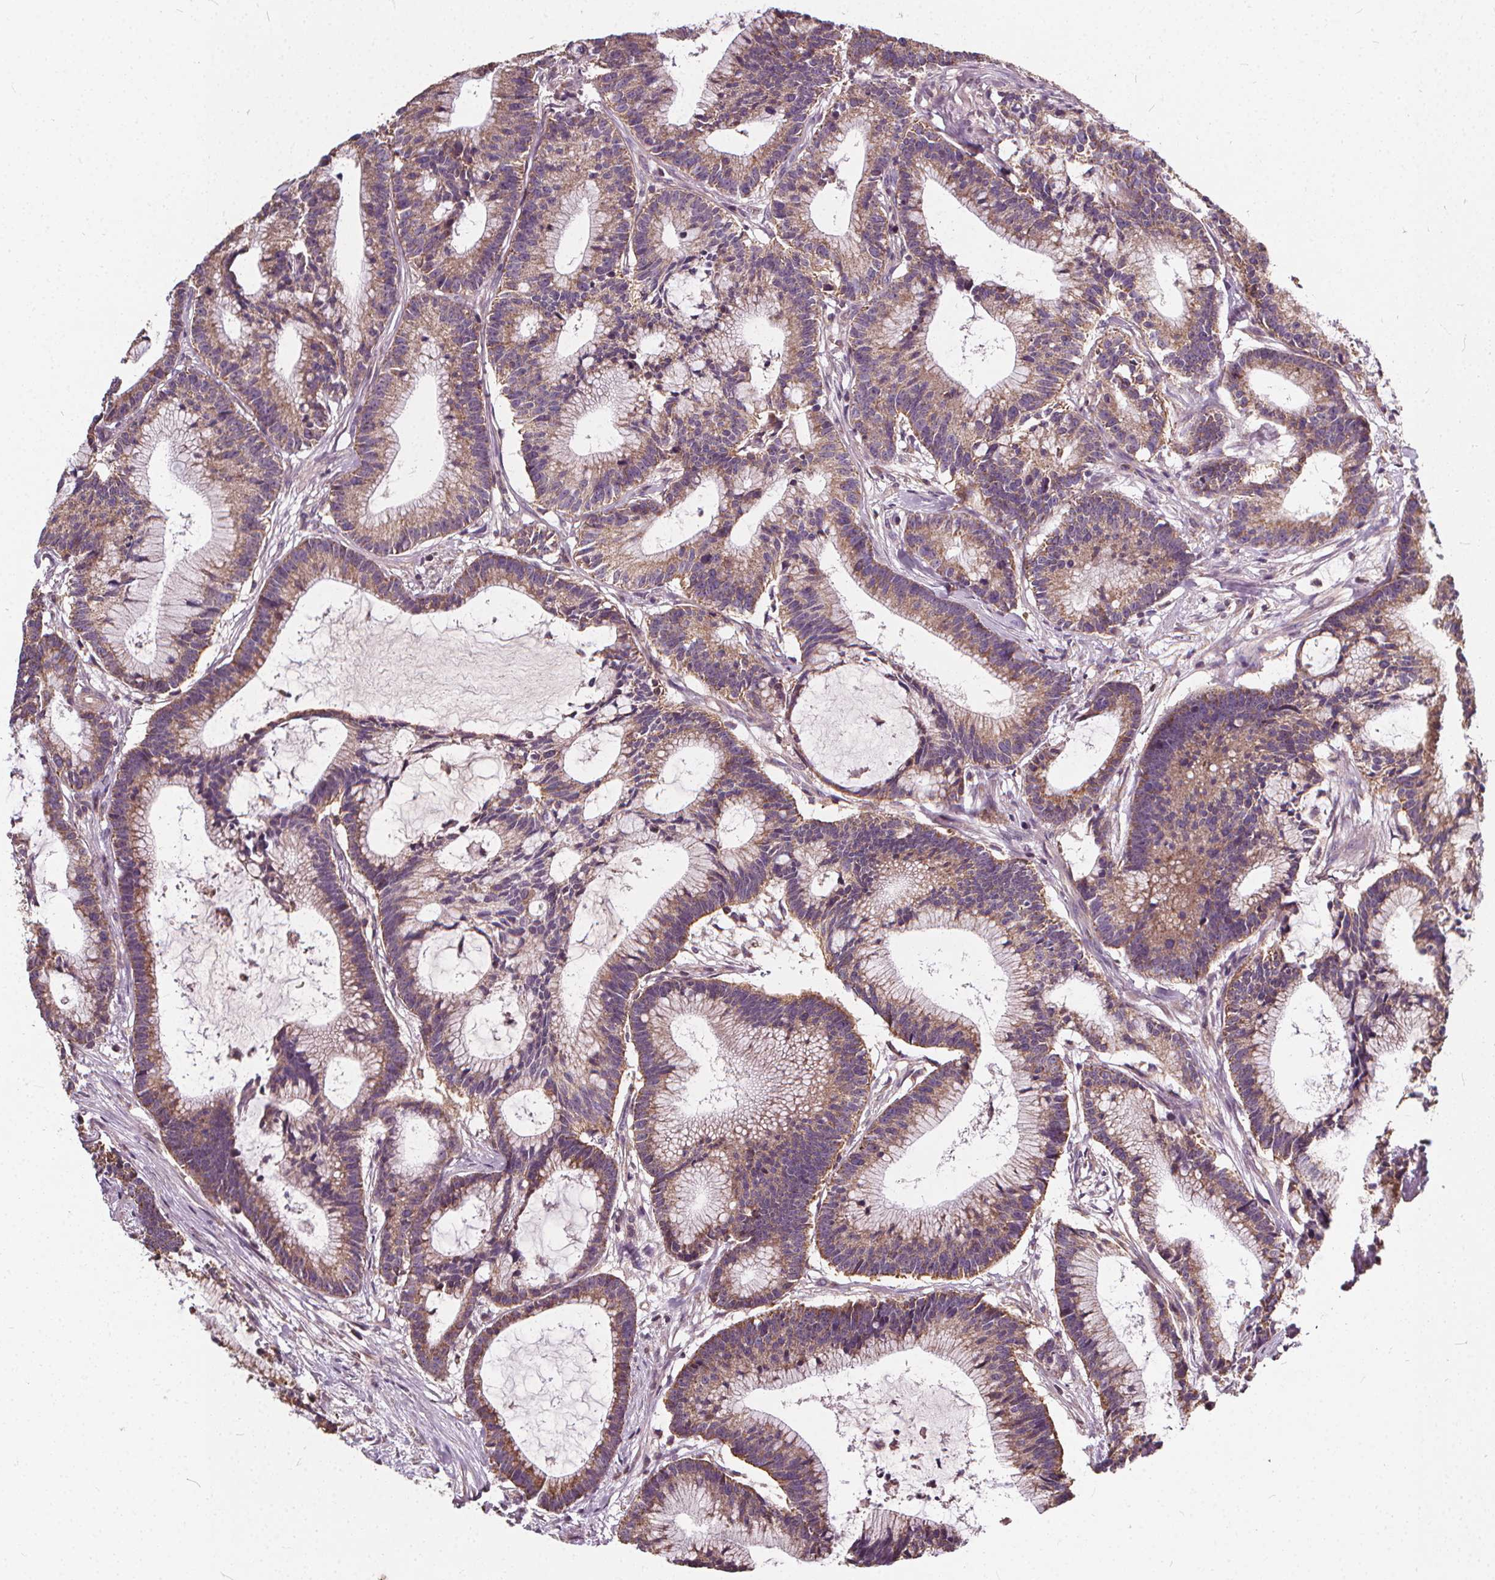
{"staining": {"intensity": "moderate", "quantity": ">75%", "location": "cytoplasmic/membranous"}, "tissue": "colorectal cancer", "cell_type": "Tumor cells", "image_type": "cancer", "snomed": [{"axis": "morphology", "description": "Adenocarcinoma, NOS"}, {"axis": "topography", "description": "Colon"}], "caption": "Colorectal adenocarcinoma was stained to show a protein in brown. There is medium levels of moderate cytoplasmic/membranous positivity in approximately >75% of tumor cells. (IHC, brightfield microscopy, high magnification).", "gene": "ORAI2", "patient": {"sex": "female", "age": 78}}